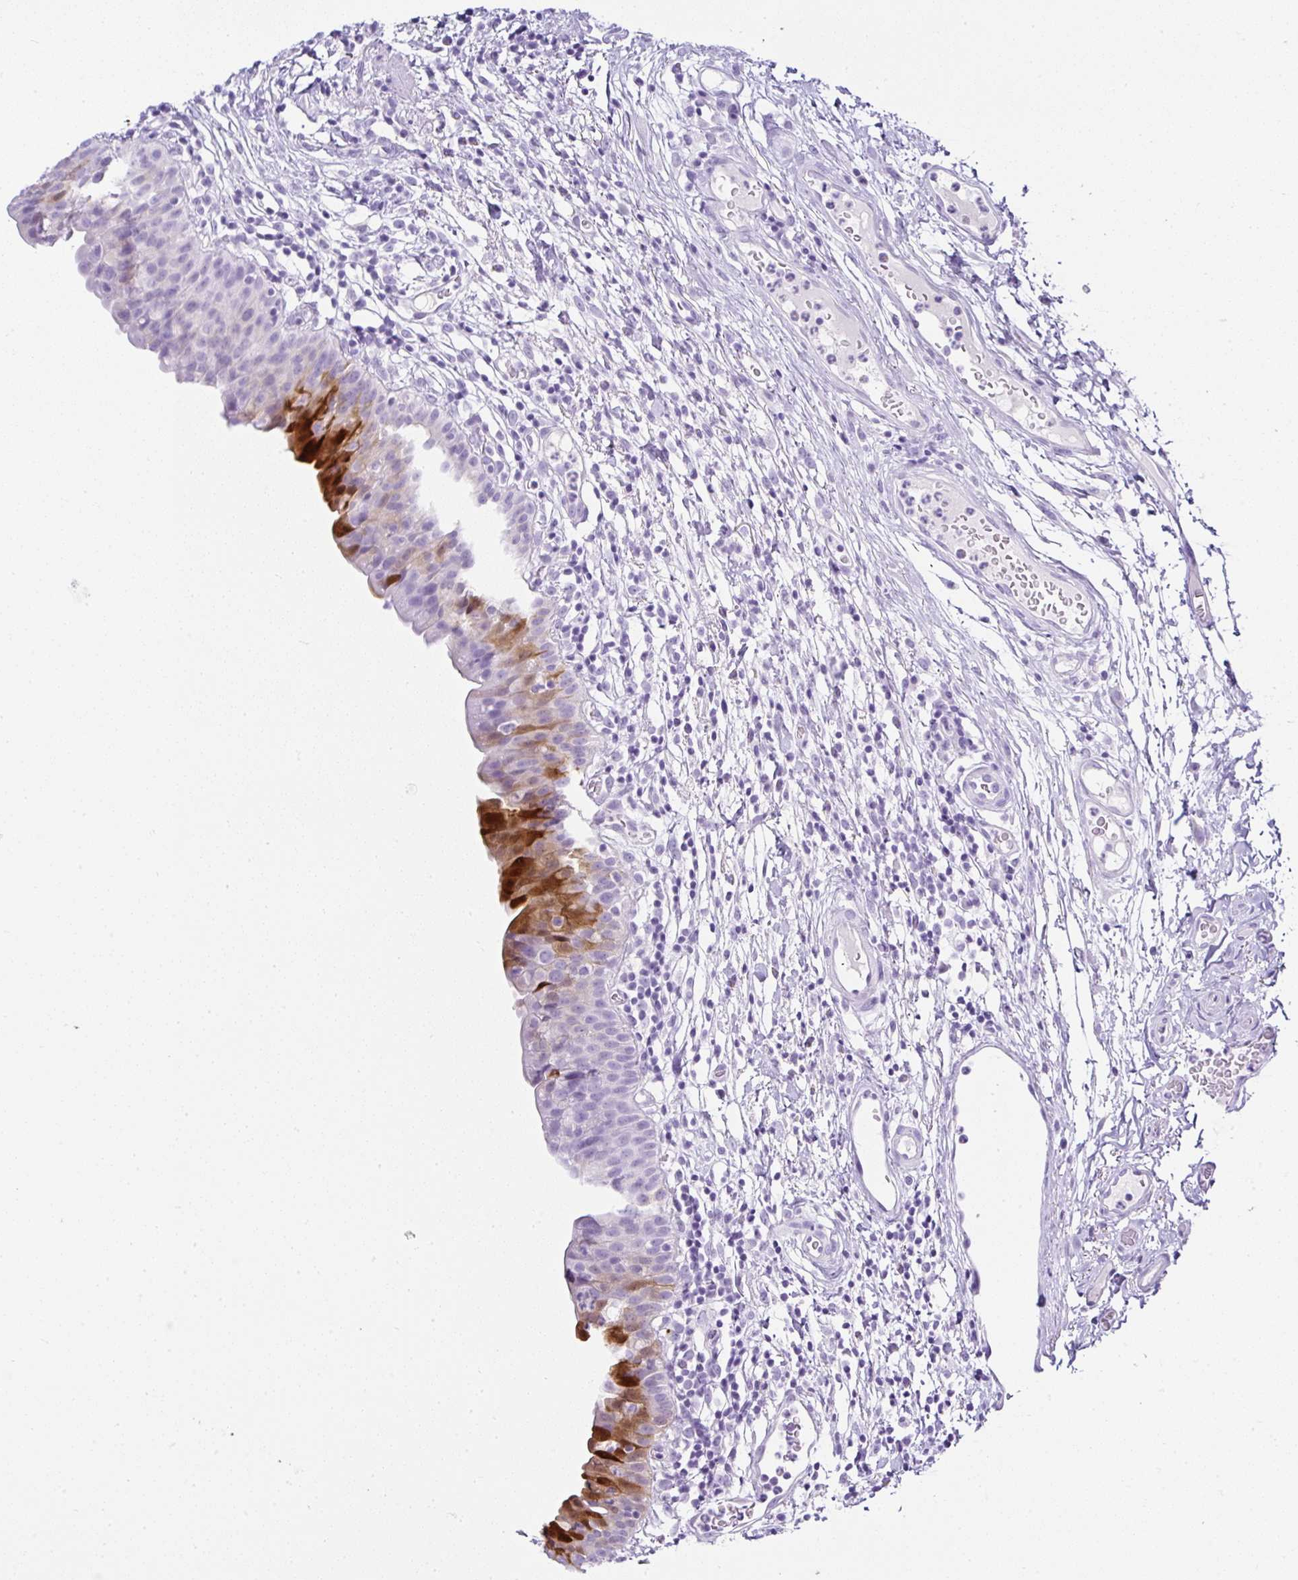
{"staining": {"intensity": "strong", "quantity": "<25%", "location": "cytoplasmic/membranous,nuclear"}, "tissue": "urinary bladder", "cell_type": "Urothelial cells", "image_type": "normal", "snomed": [{"axis": "morphology", "description": "Normal tissue, NOS"}, {"axis": "morphology", "description": "Inflammation, NOS"}, {"axis": "topography", "description": "Urinary bladder"}], "caption": "This histopathology image displays immunohistochemistry staining of unremarkable urinary bladder, with medium strong cytoplasmic/membranous,nuclear positivity in about <25% of urothelial cells.", "gene": "SERPINB3", "patient": {"sex": "male", "age": 57}}